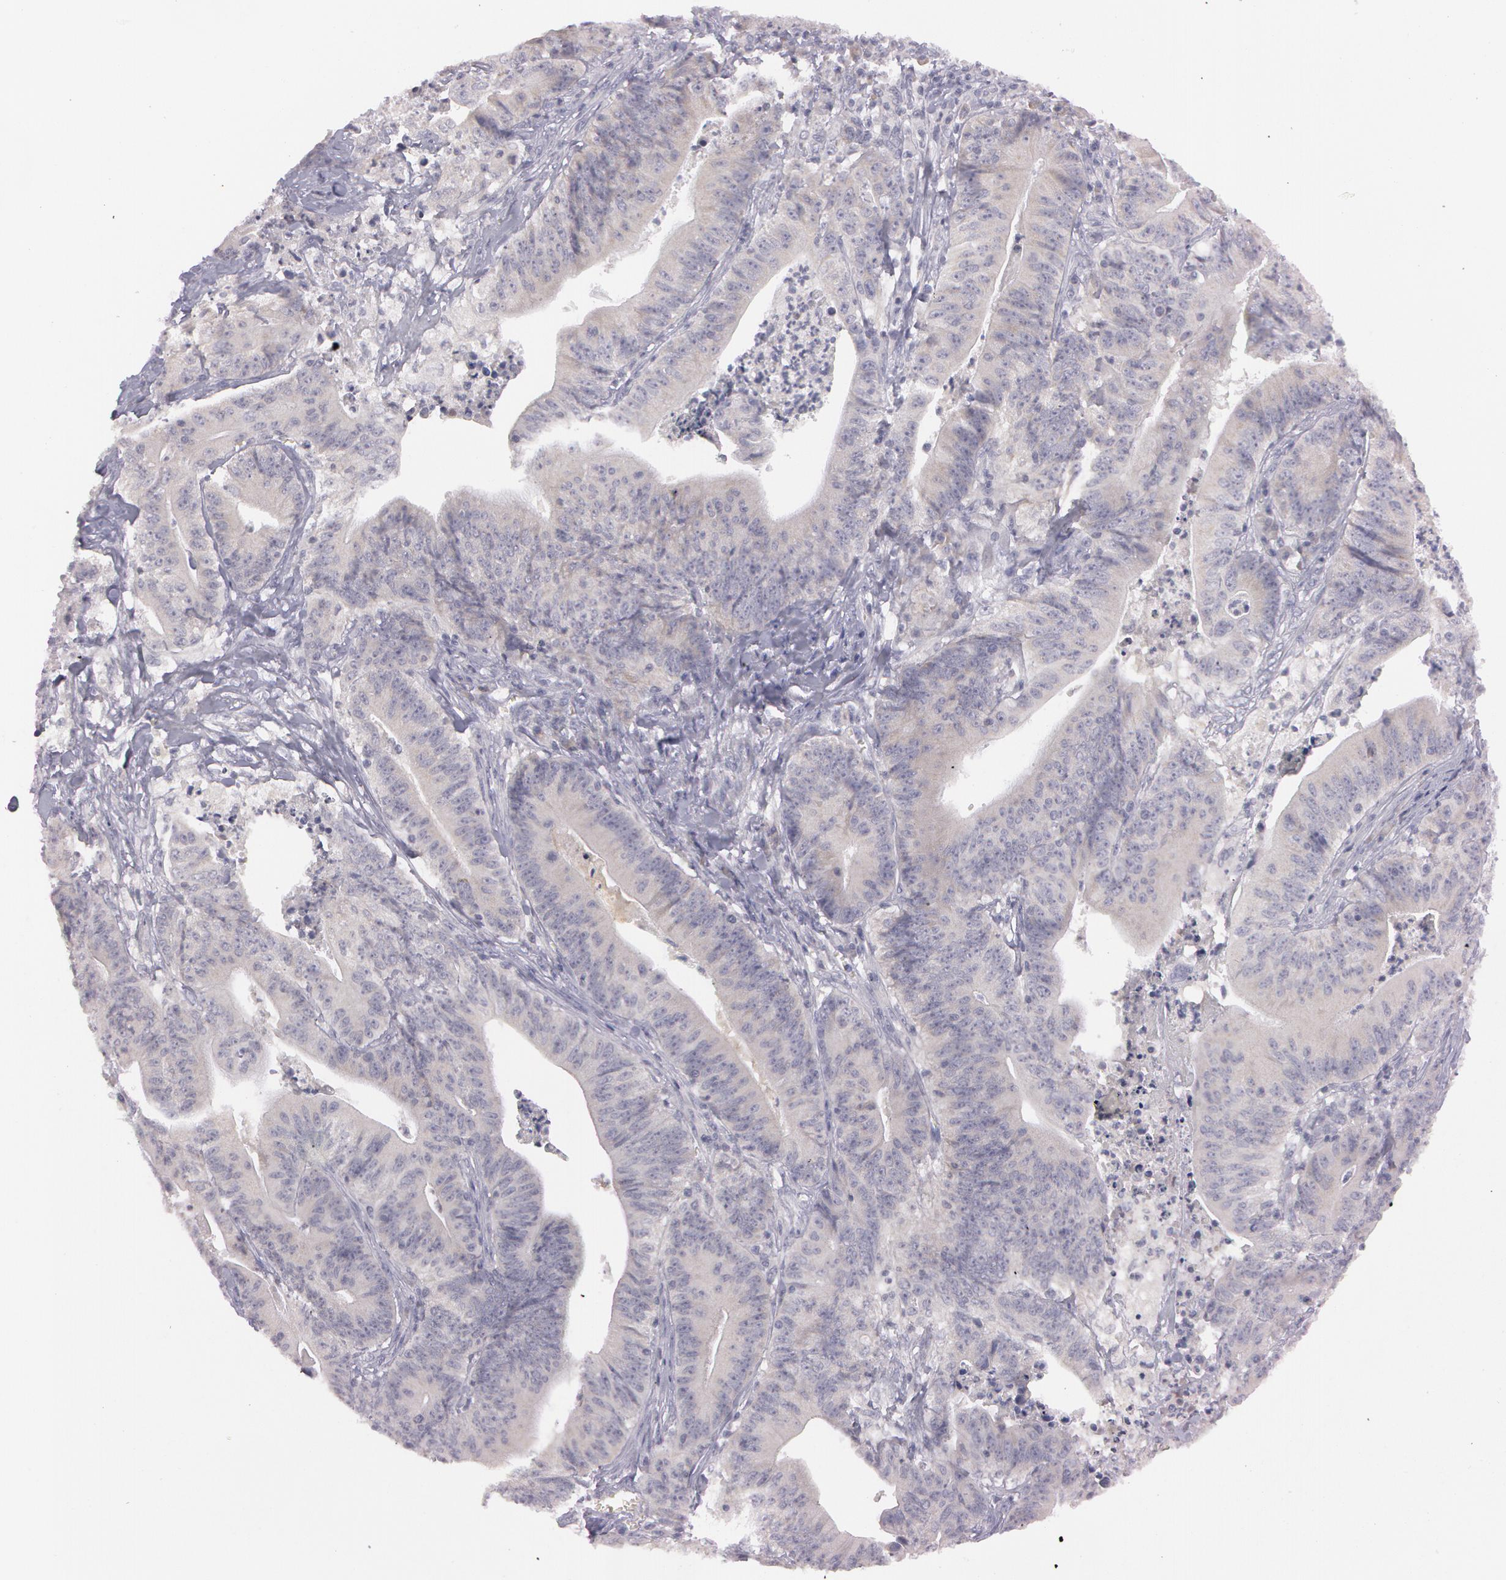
{"staining": {"intensity": "weak", "quantity": "<25%", "location": "cytoplasmic/membranous"}, "tissue": "stomach cancer", "cell_type": "Tumor cells", "image_type": "cancer", "snomed": [{"axis": "morphology", "description": "Adenocarcinoma, NOS"}, {"axis": "topography", "description": "Stomach, lower"}], "caption": "This is an immunohistochemistry (IHC) image of human adenocarcinoma (stomach). There is no positivity in tumor cells.", "gene": "MXRA5", "patient": {"sex": "female", "age": 86}}